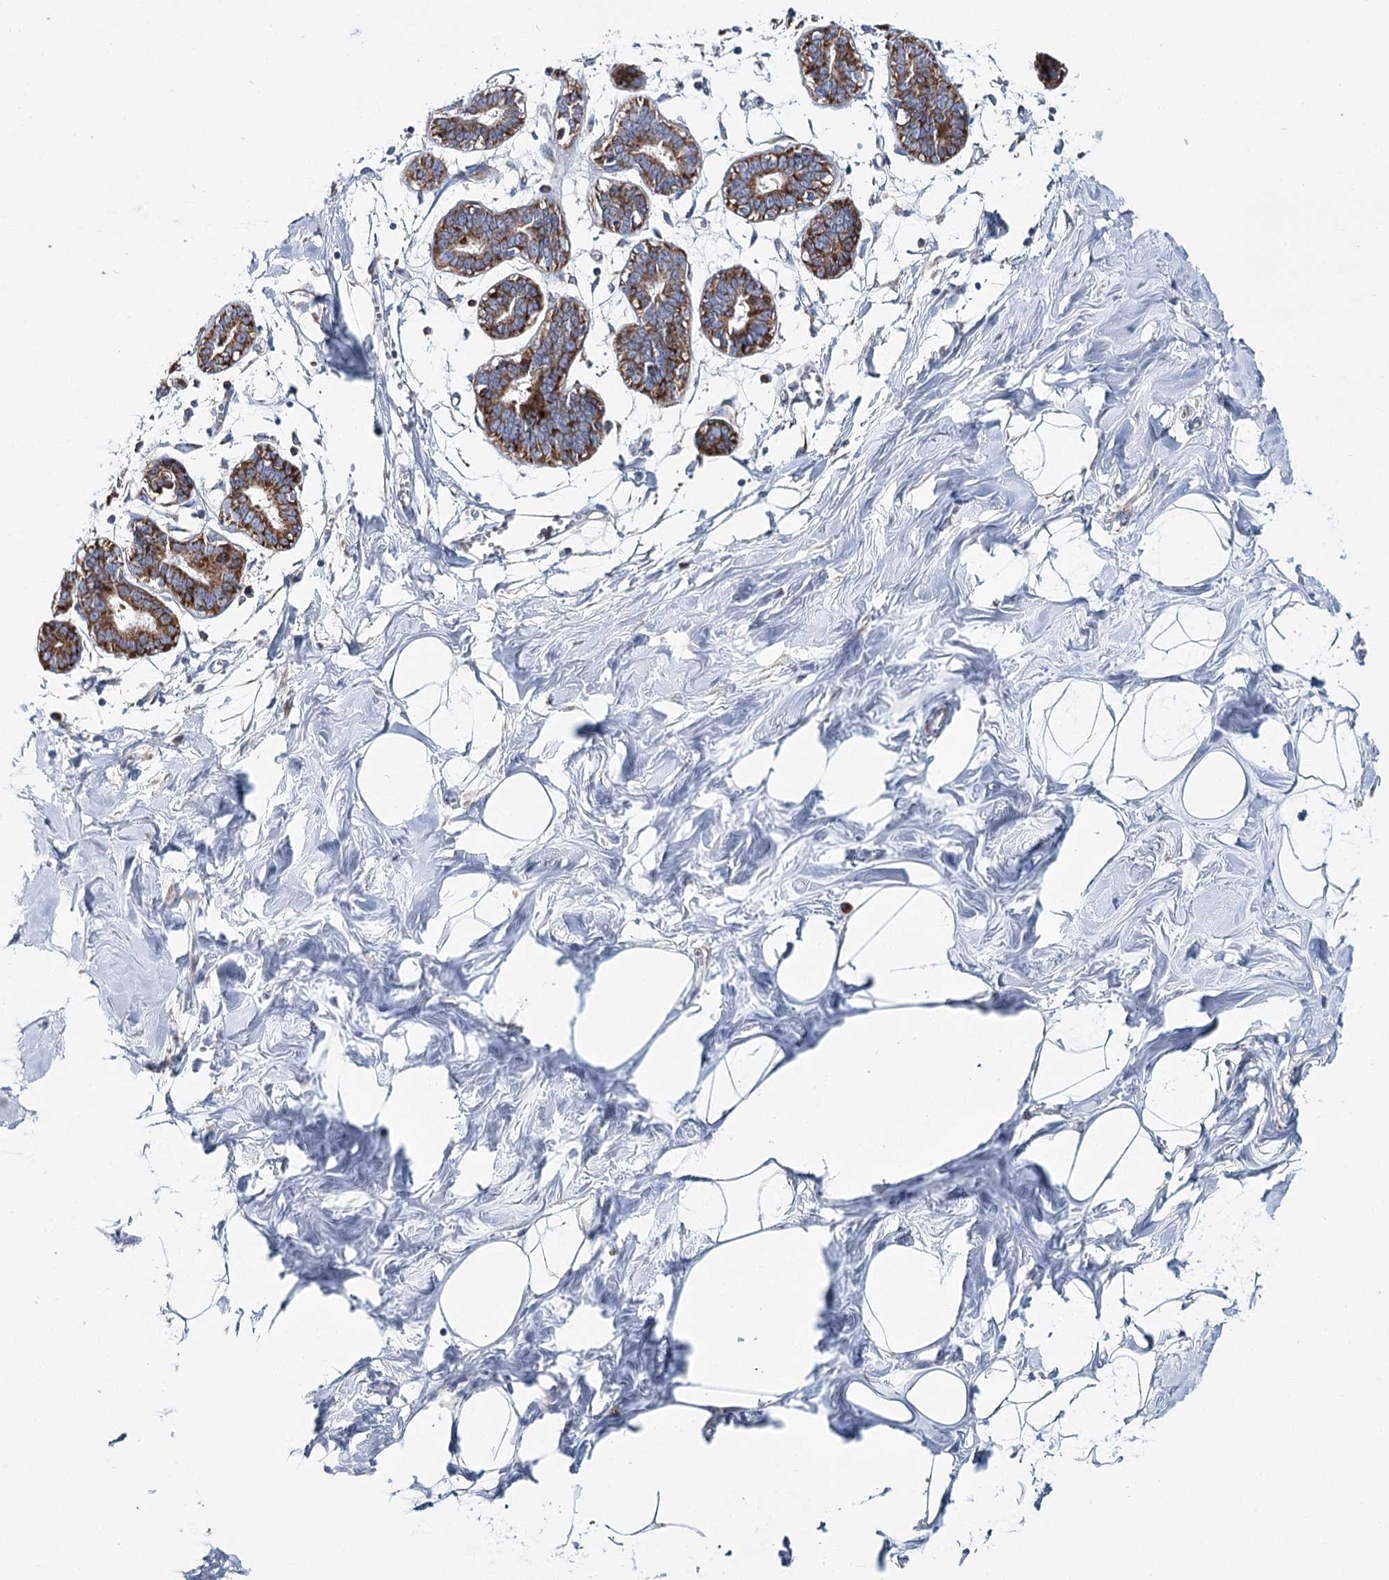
{"staining": {"intensity": "negative", "quantity": "none", "location": "none"}, "tissue": "breast", "cell_type": "Adipocytes", "image_type": "normal", "snomed": [{"axis": "morphology", "description": "Normal tissue, NOS"}, {"axis": "topography", "description": "Breast"}], "caption": "Immunohistochemistry (IHC) histopathology image of benign breast: breast stained with DAB reveals no significant protein positivity in adipocytes. (Stains: DAB immunohistochemistry (IHC) with hematoxylin counter stain, Microscopy: brightfield microscopy at high magnification).", "gene": "THUMPD3", "patient": {"sex": "female", "age": 27}}